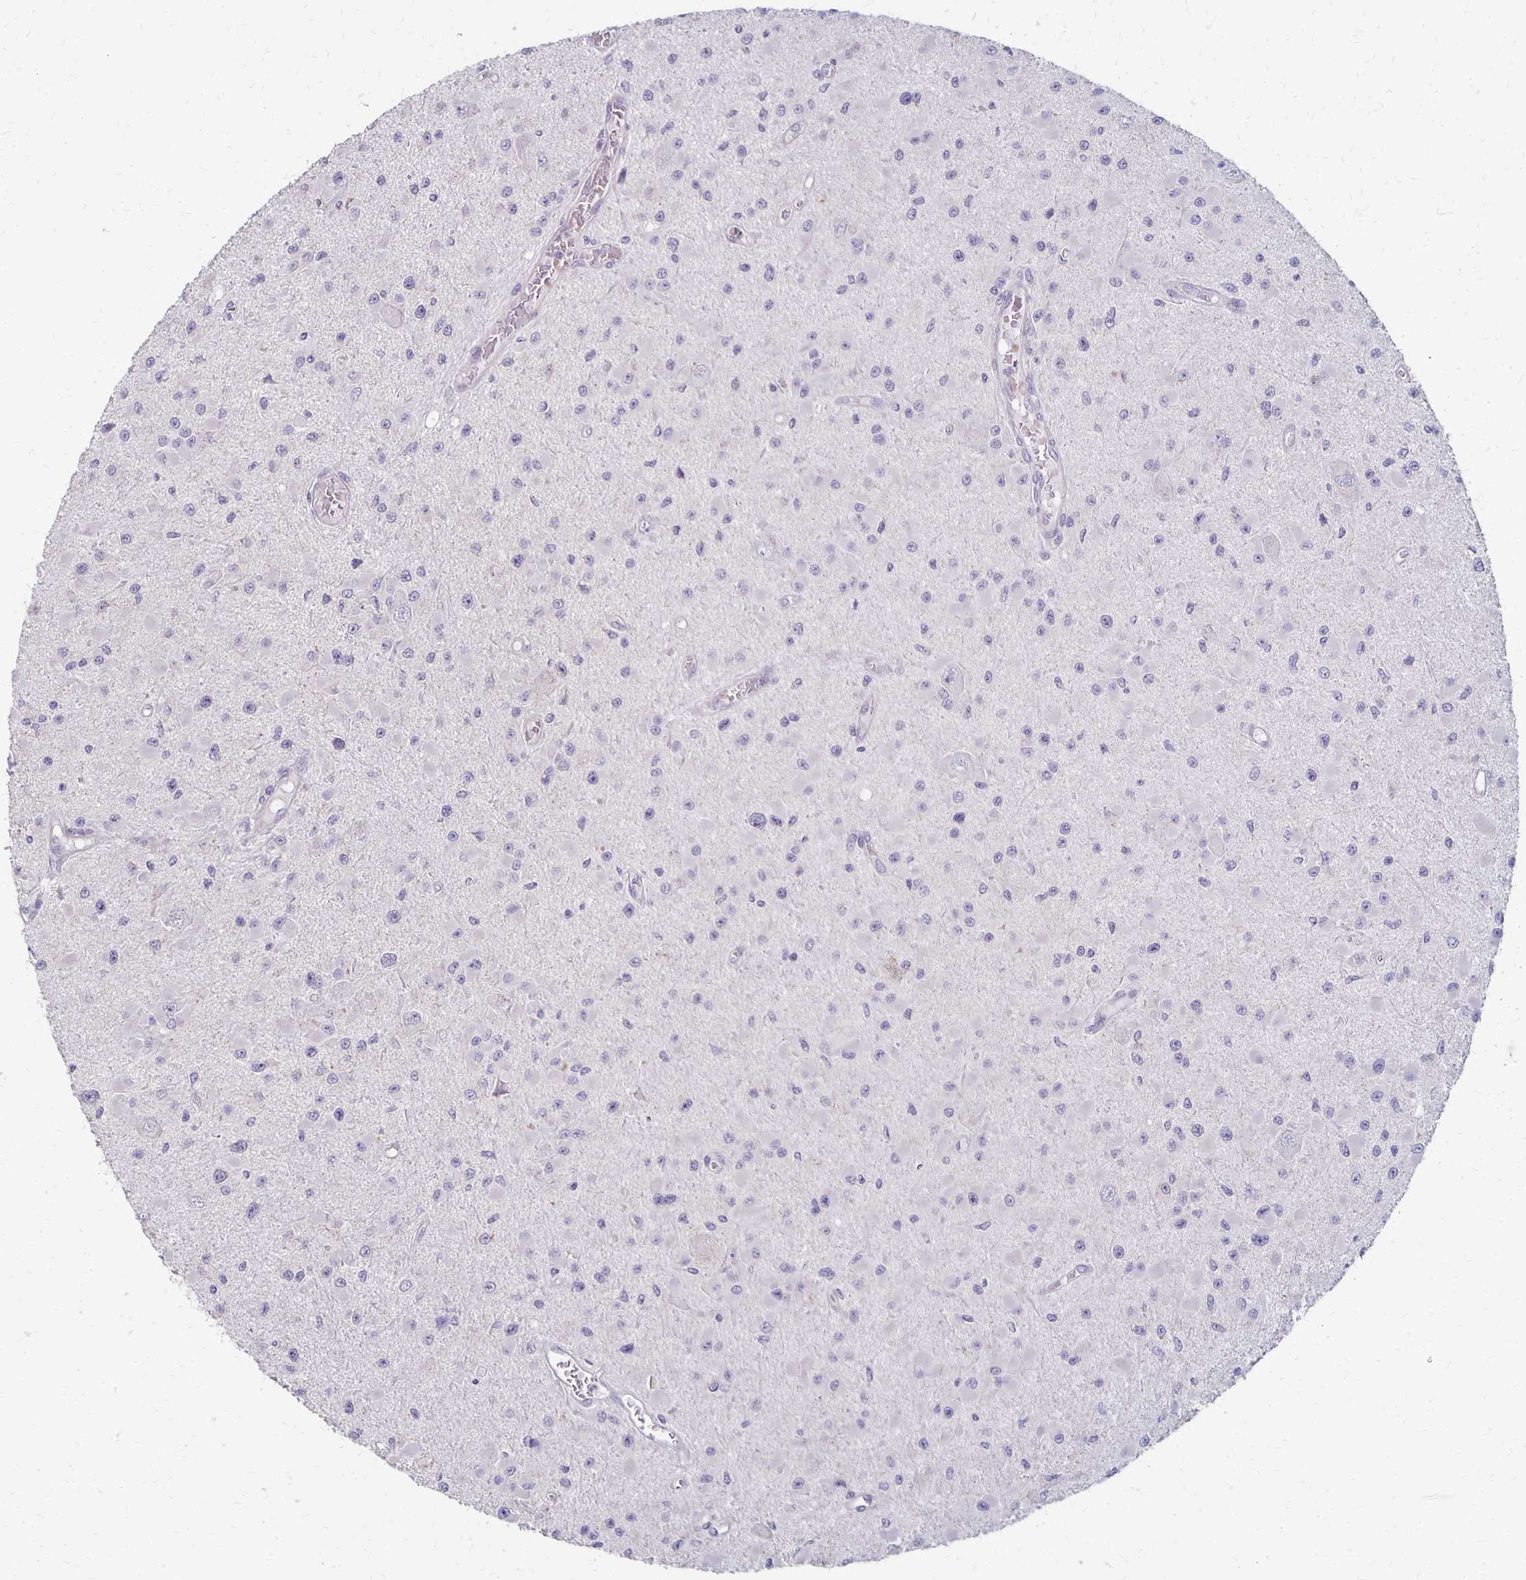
{"staining": {"intensity": "negative", "quantity": "none", "location": "none"}, "tissue": "glioma", "cell_type": "Tumor cells", "image_type": "cancer", "snomed": [{"axis": "morphology", "description": "Glioma, malignant, High grade"}, {"axis": "topography", "description": "Brain"}], "caption": "Protein analysis of glioma demonstrates no significant expression in tumor cells.", "gene": "KATNBL1", "patient": {"sex": "male", "age": 54}}